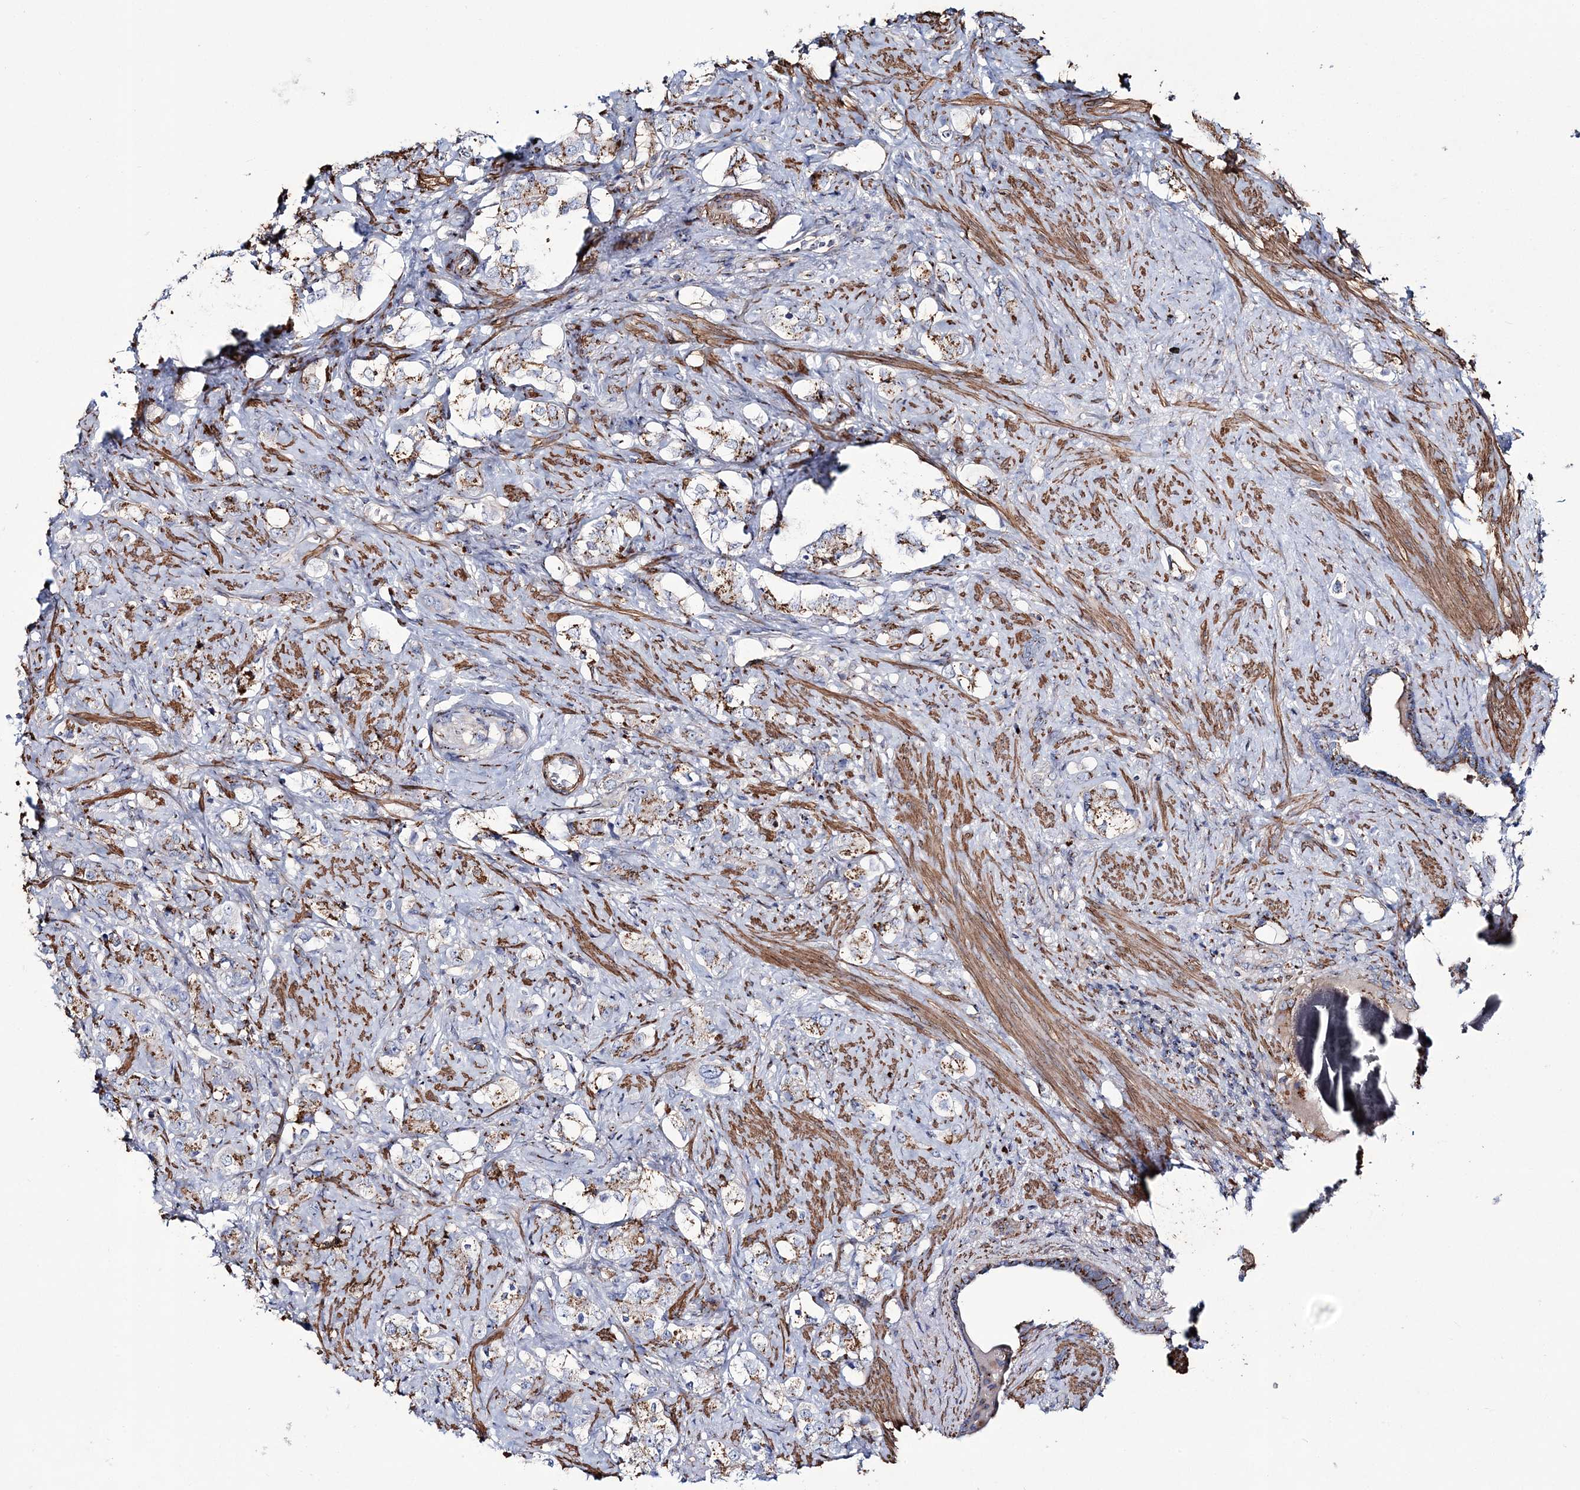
{"staining": {"intensity": "moderate", "quantity": "25%-75%", "location": "cytoplasmic/membranous"}, "tissue": "prostate cancer", "cell_type": "Tumor cells", "image_type": "cancer", "snomed": [{"axis": "morphology", "description": "Adenocarcinoma, High grade"}, {"axis": "topography", "description": "Prostate"}], "caption": "The image reveals immunohistochemical staining of prostate cancer. There is moderate cytoplasmic/membranous positivity is identified in approximately 25%-75% of tumor cells.", "gene": "MAN1A2", "patient": {"sex": "male", "age": 63}}